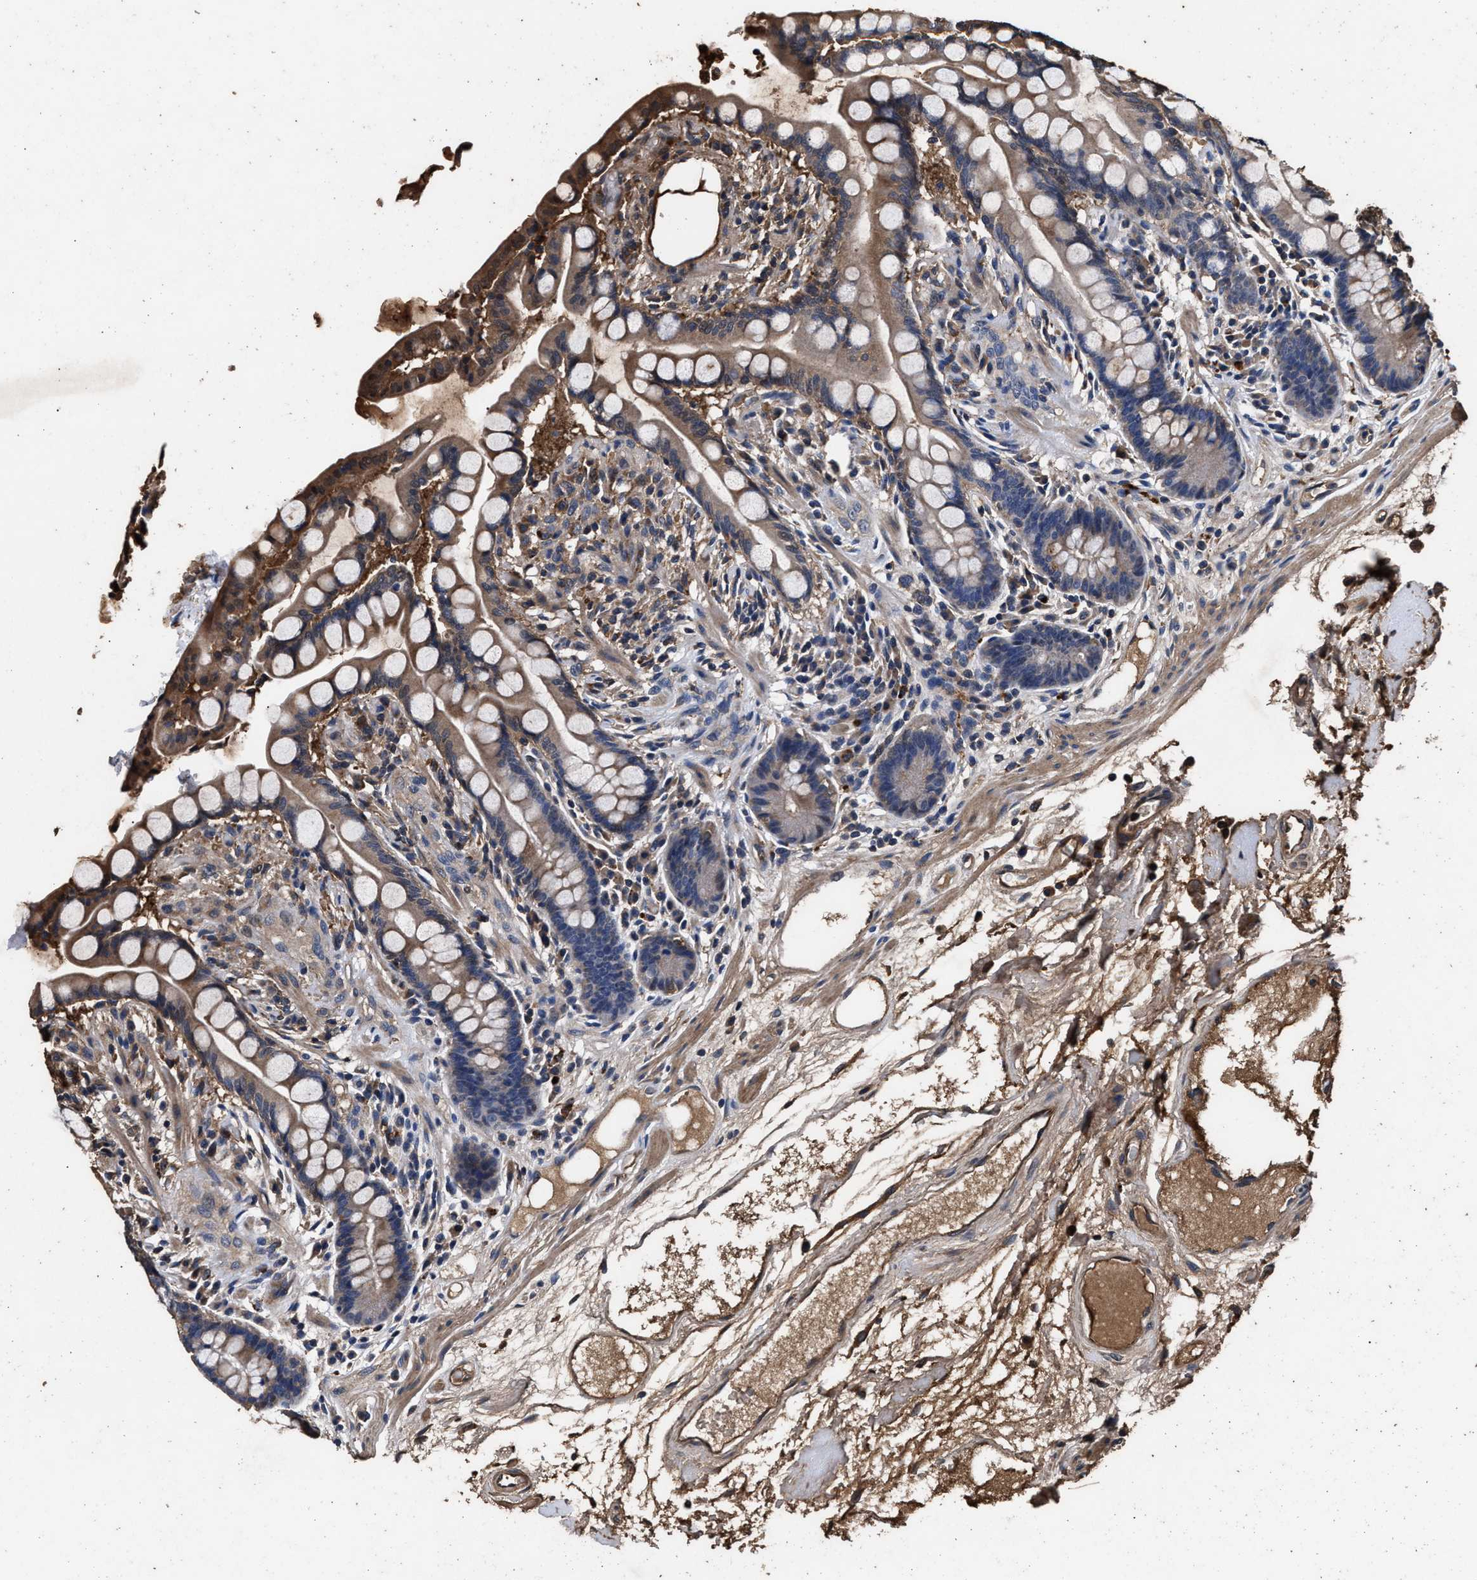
{"staining": {"intensity": "moderate", "quantity": ">75%", "location": "cytoplasmic/membranous"}, "tissue": "colon", "cell_type": "Endothelial cells", "image_type": "normal", "snomed": [{"axis": "morphology", "description": "Normal tissue, NOS"}, {"axis": "topography", "description": "Colon"}], "caption": "Protein staining reveals moderate cytoplasmic/membranous positivity in about >75% of endothelial cells in normal colon. (Stains: DAB in brown, nuclei in blue, Microscopy: brightfield microscopy at high magnification).", "gene": "ENSG00000286112", "patient": {"sex": "male", "age": 73}}